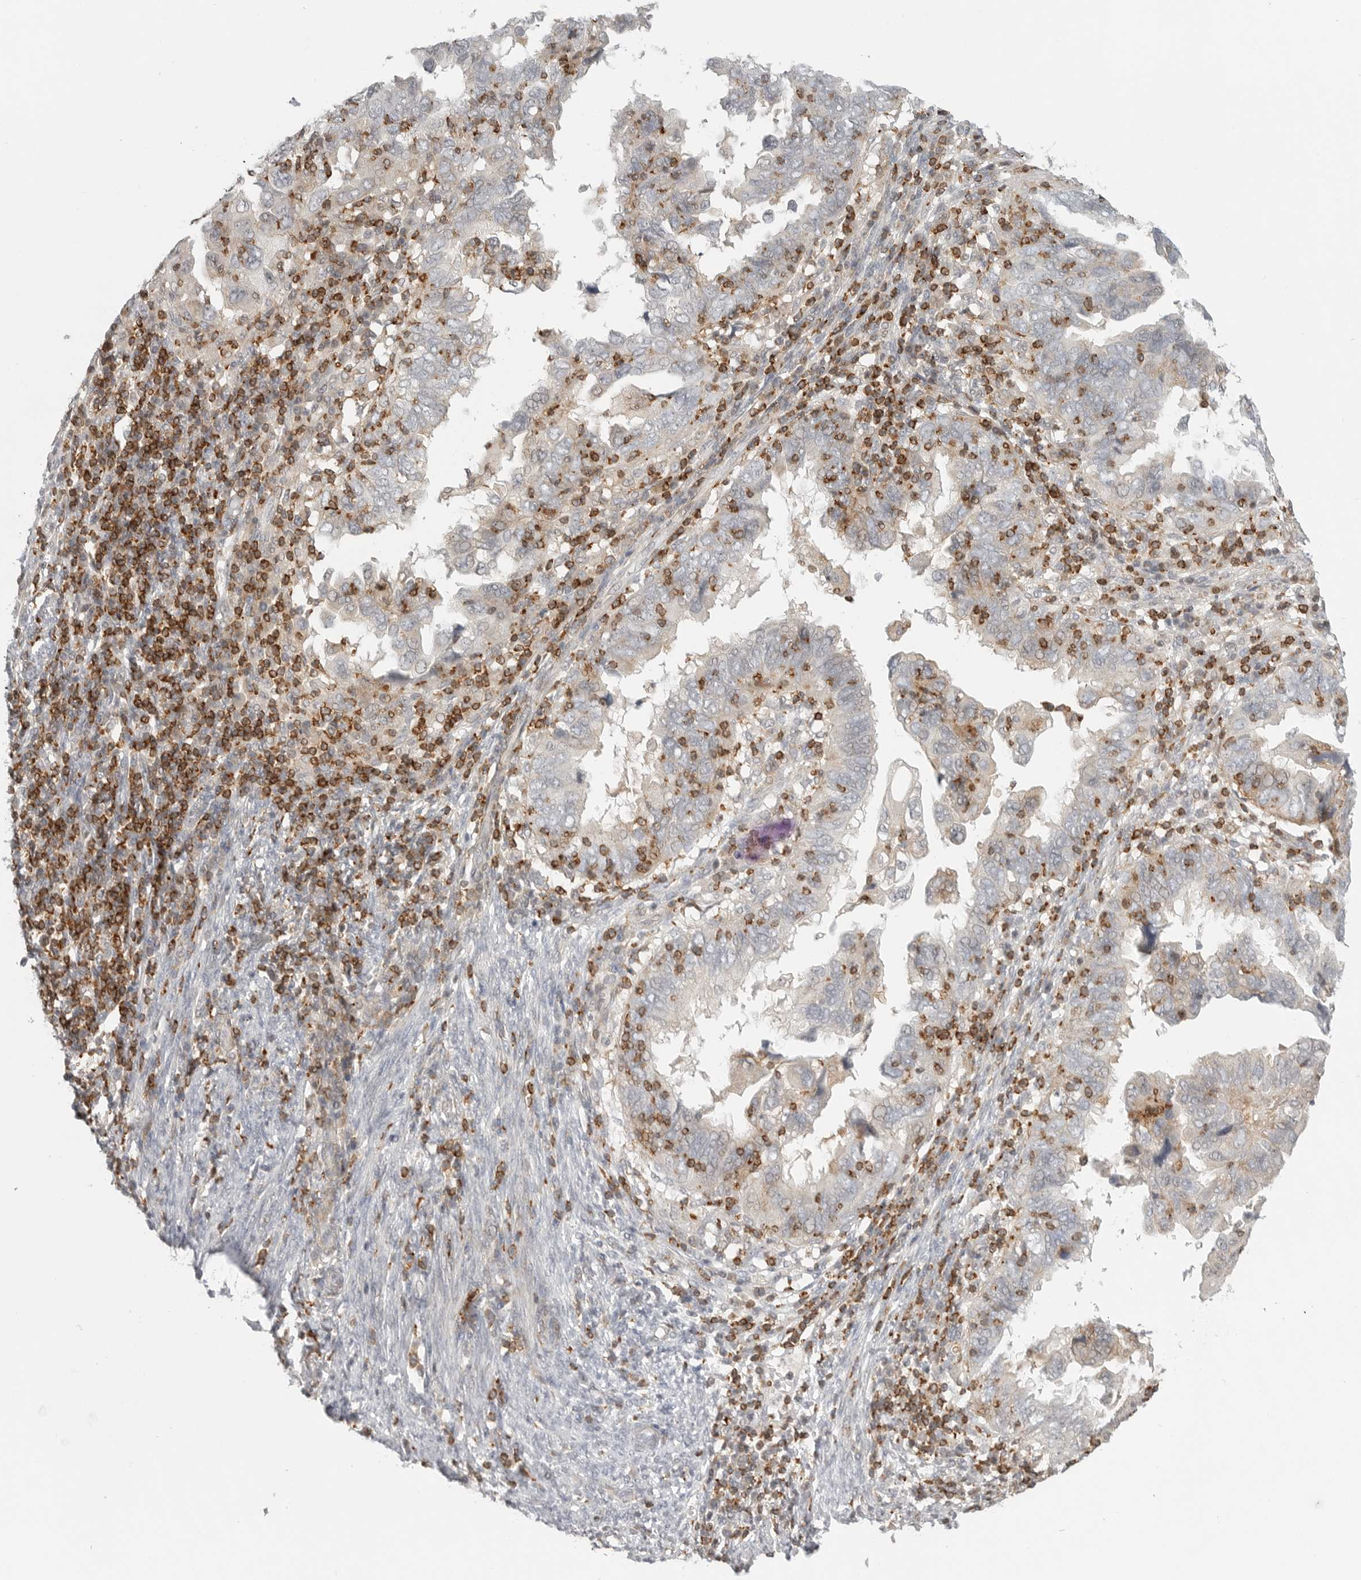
{"staining": {"intensity": "negative", "quantity": "none", "location": "none"}, "tissue": "endometrial cancer", "cell_type": "Tumor cells", "image_type": "cancer", "snomed": [{"axis": "morphology", "description": "Adenocarcinoma, NOS"}, {"axis": "topography", "description": "Uterus"}], "caption": "There is no significant staining in tumor cells of adenocarcinoma (endometrial). (Stains: DAB (3,3'-diaminobenzidine) IHC with hematoxylin counter stain, Microscopy: brightfield microscopy at high magnification).", "gene": "SH3KBP1", "patient": {"sex": "female", "age": 77}}